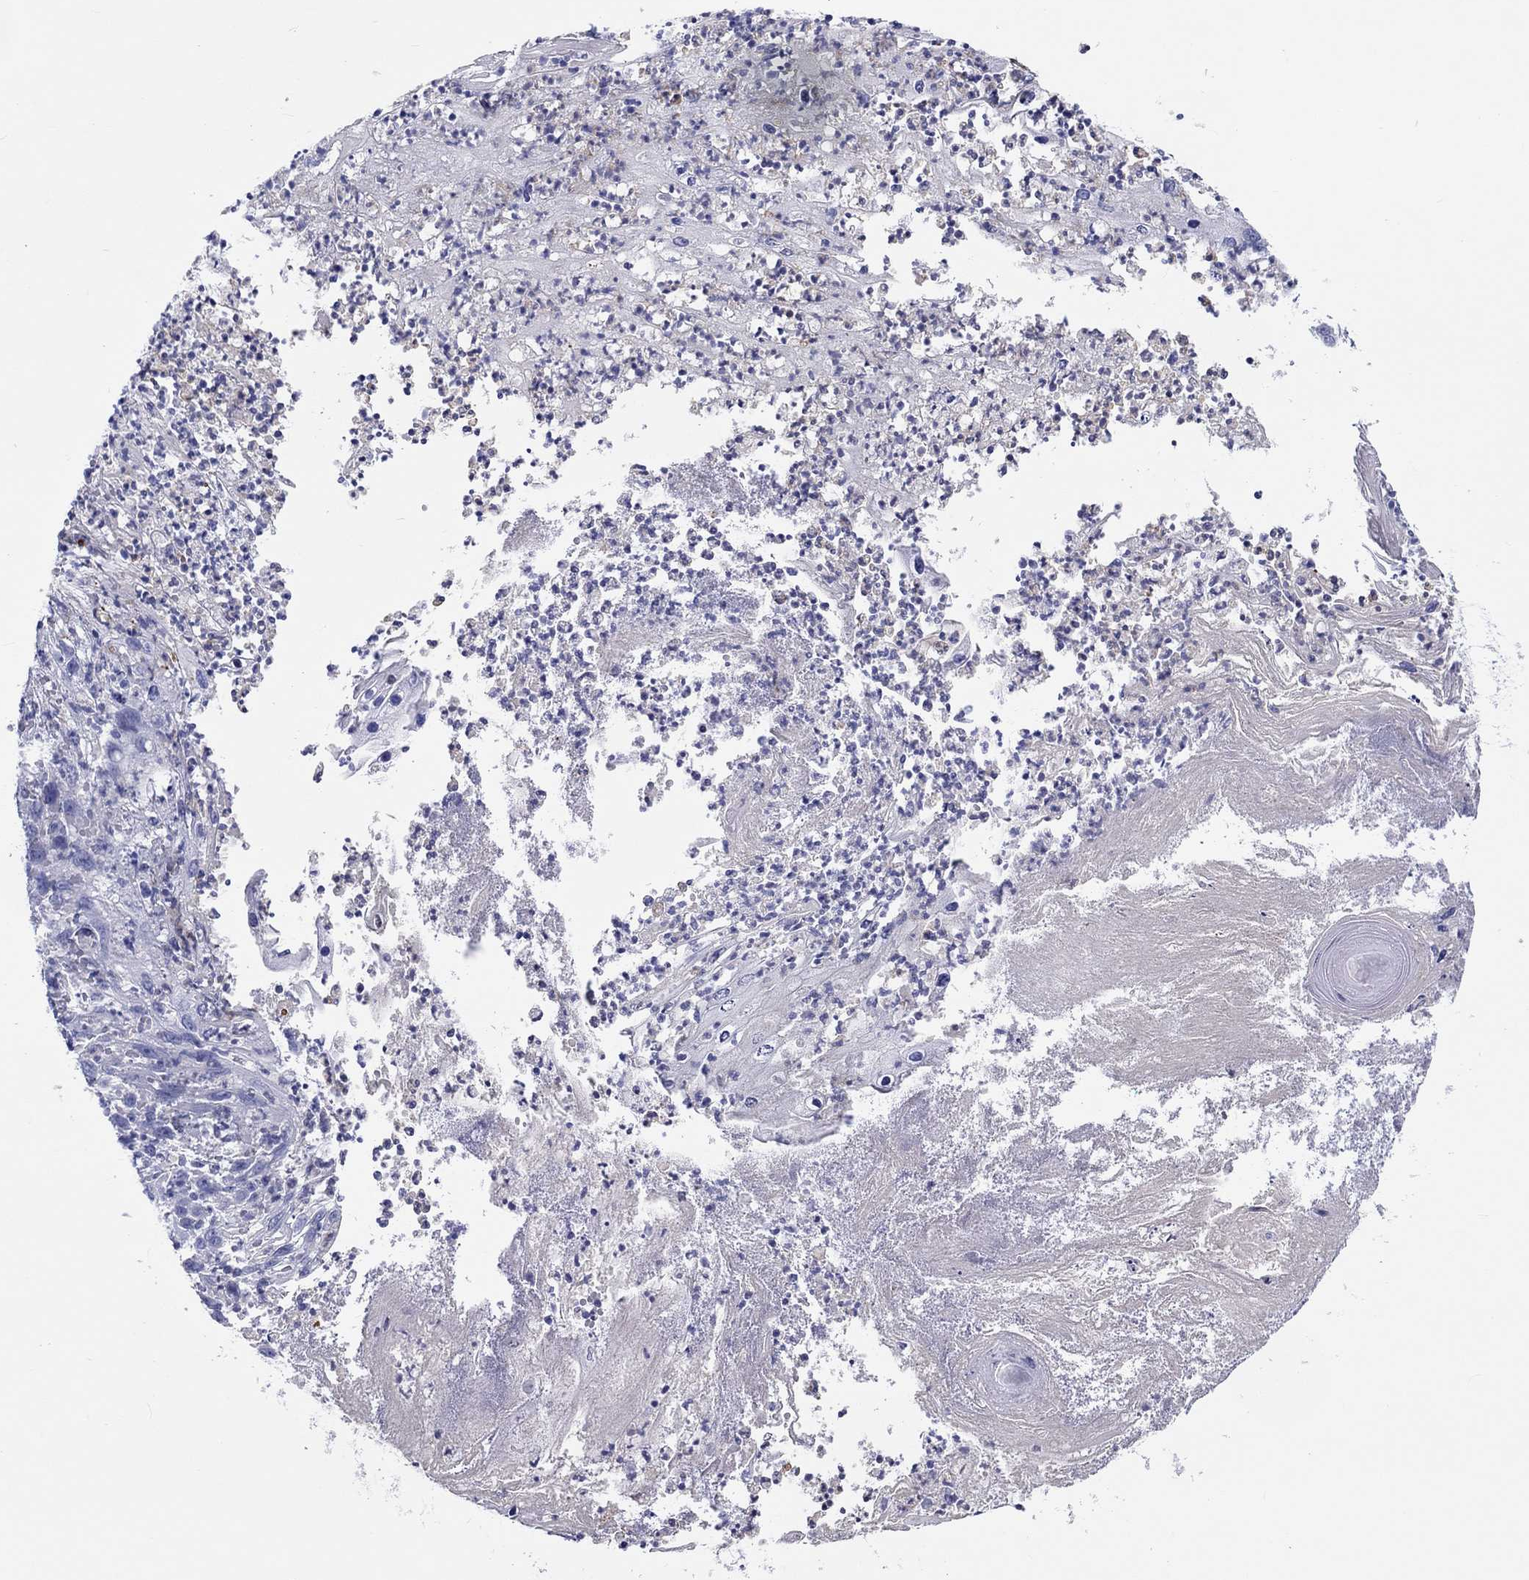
{"staining": {"intensity": "negative", "quantity": "none", "location": "none"}, "tissue": "skin cancer", "cell_type": "Tumor cells", "image_type": "cancer", "snomed": [{"axis": "morphology", "description": "Squamous cell carcinoma, NOS"}, {"axis": "topography", "description": "Skin"}], "caption": "DAB immunohistochemical staining of skin cancer shows no significant expression in tumor cells. (IHC, brightfield microscopy, high magnification).", "gene": "CDY2B", "patient": {"sex": "male", "age": 92}}